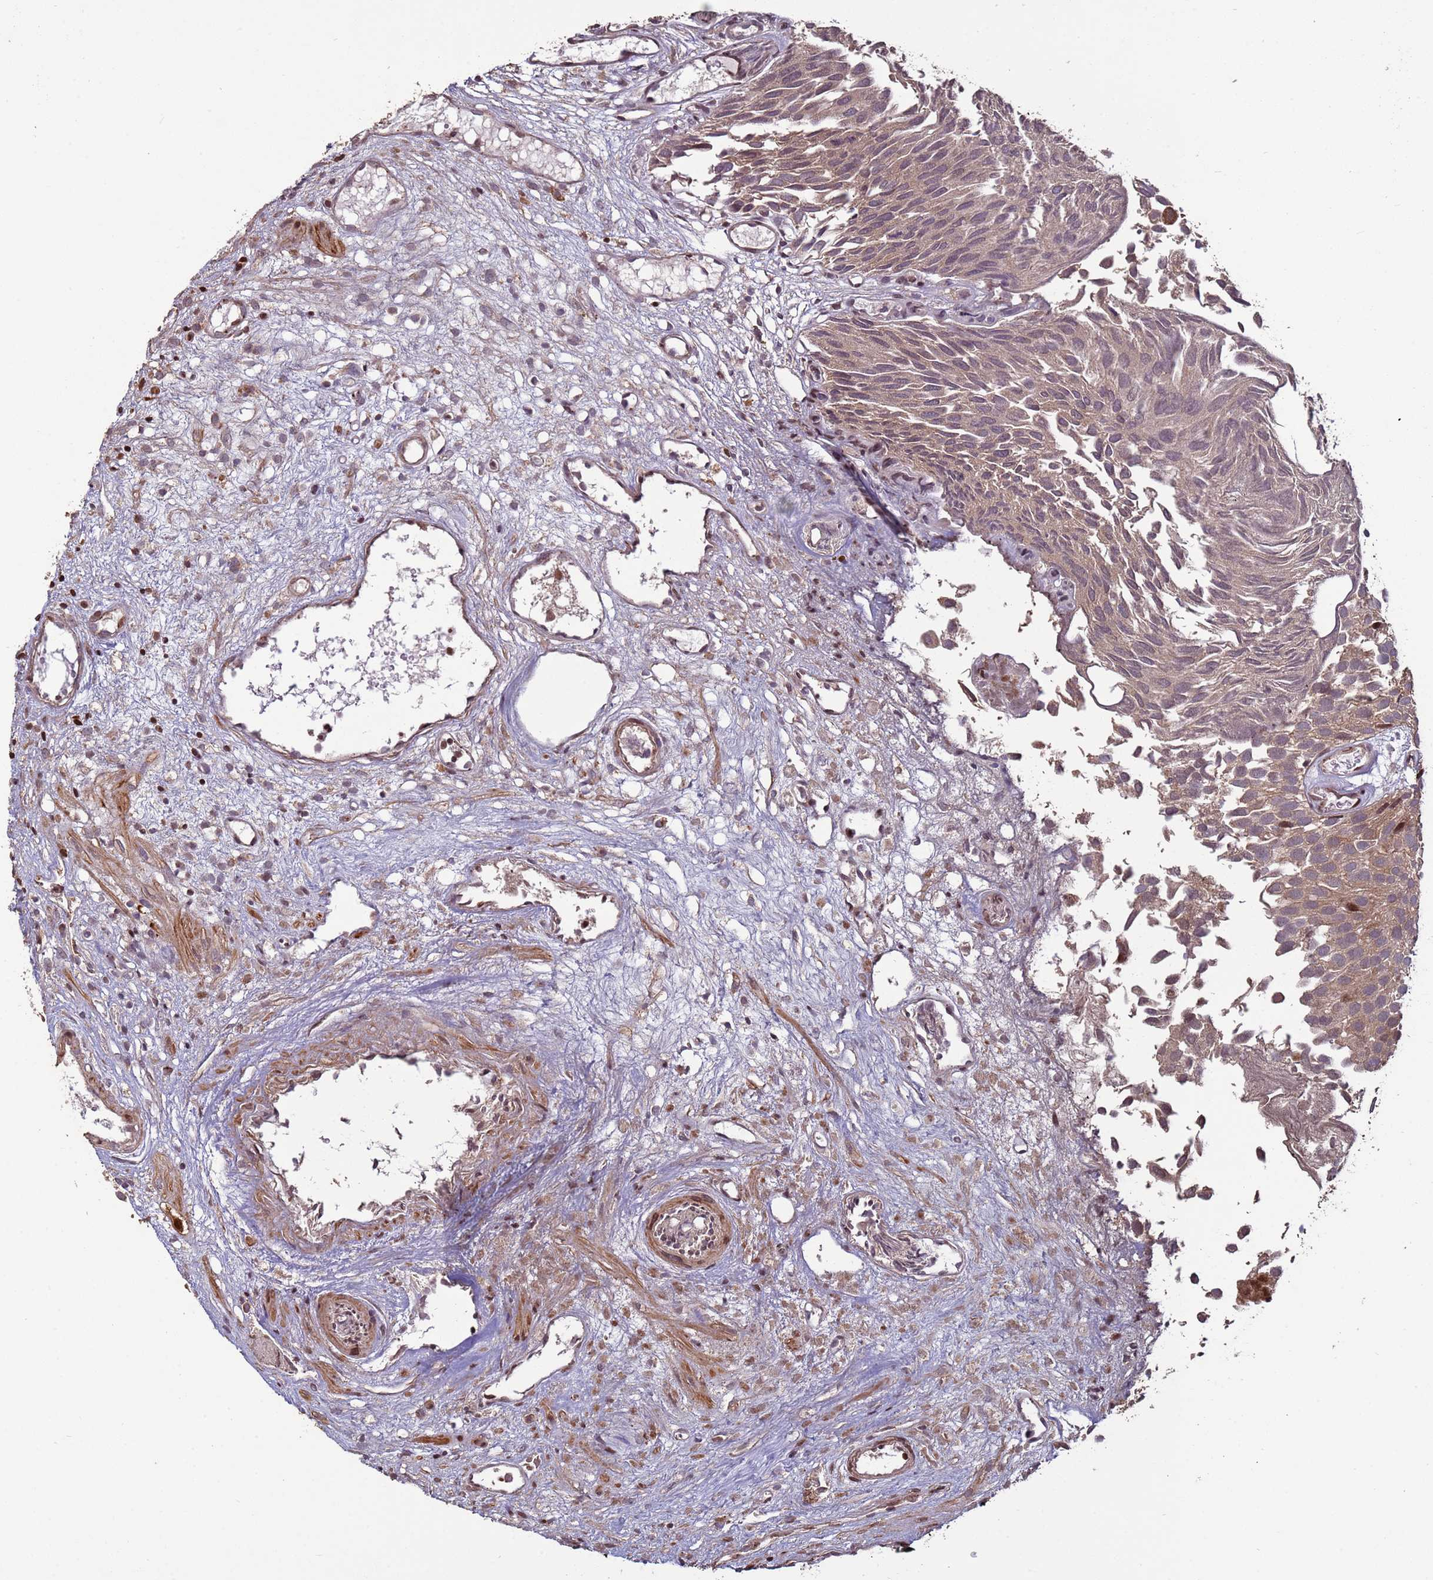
{"staining": {"intensity": "negative", "quantity": "none", "location": "none"}, "tissue": "urothelial cancer", "cell_type": "Tumor cells", "image_type": "cancer", "snomed": [{"axis": "morphology", "description": "Urothelial carcinoma, Low grade"}, {"axis": "topography", "description": "Urinary bladder"}], "caption": "Immunohistochemistry micrograph of neoplastic tissue: human urothelial cancer stained with DAB (3,3'-diaminobenzidine) demonstrates no significant protein positivity in tumor cells. (DAB immunohistochemistry visualized using brightfield microscopy, high magnification).", "gene": "HGH1", "patient": {"sex": "male", "age": 89}}